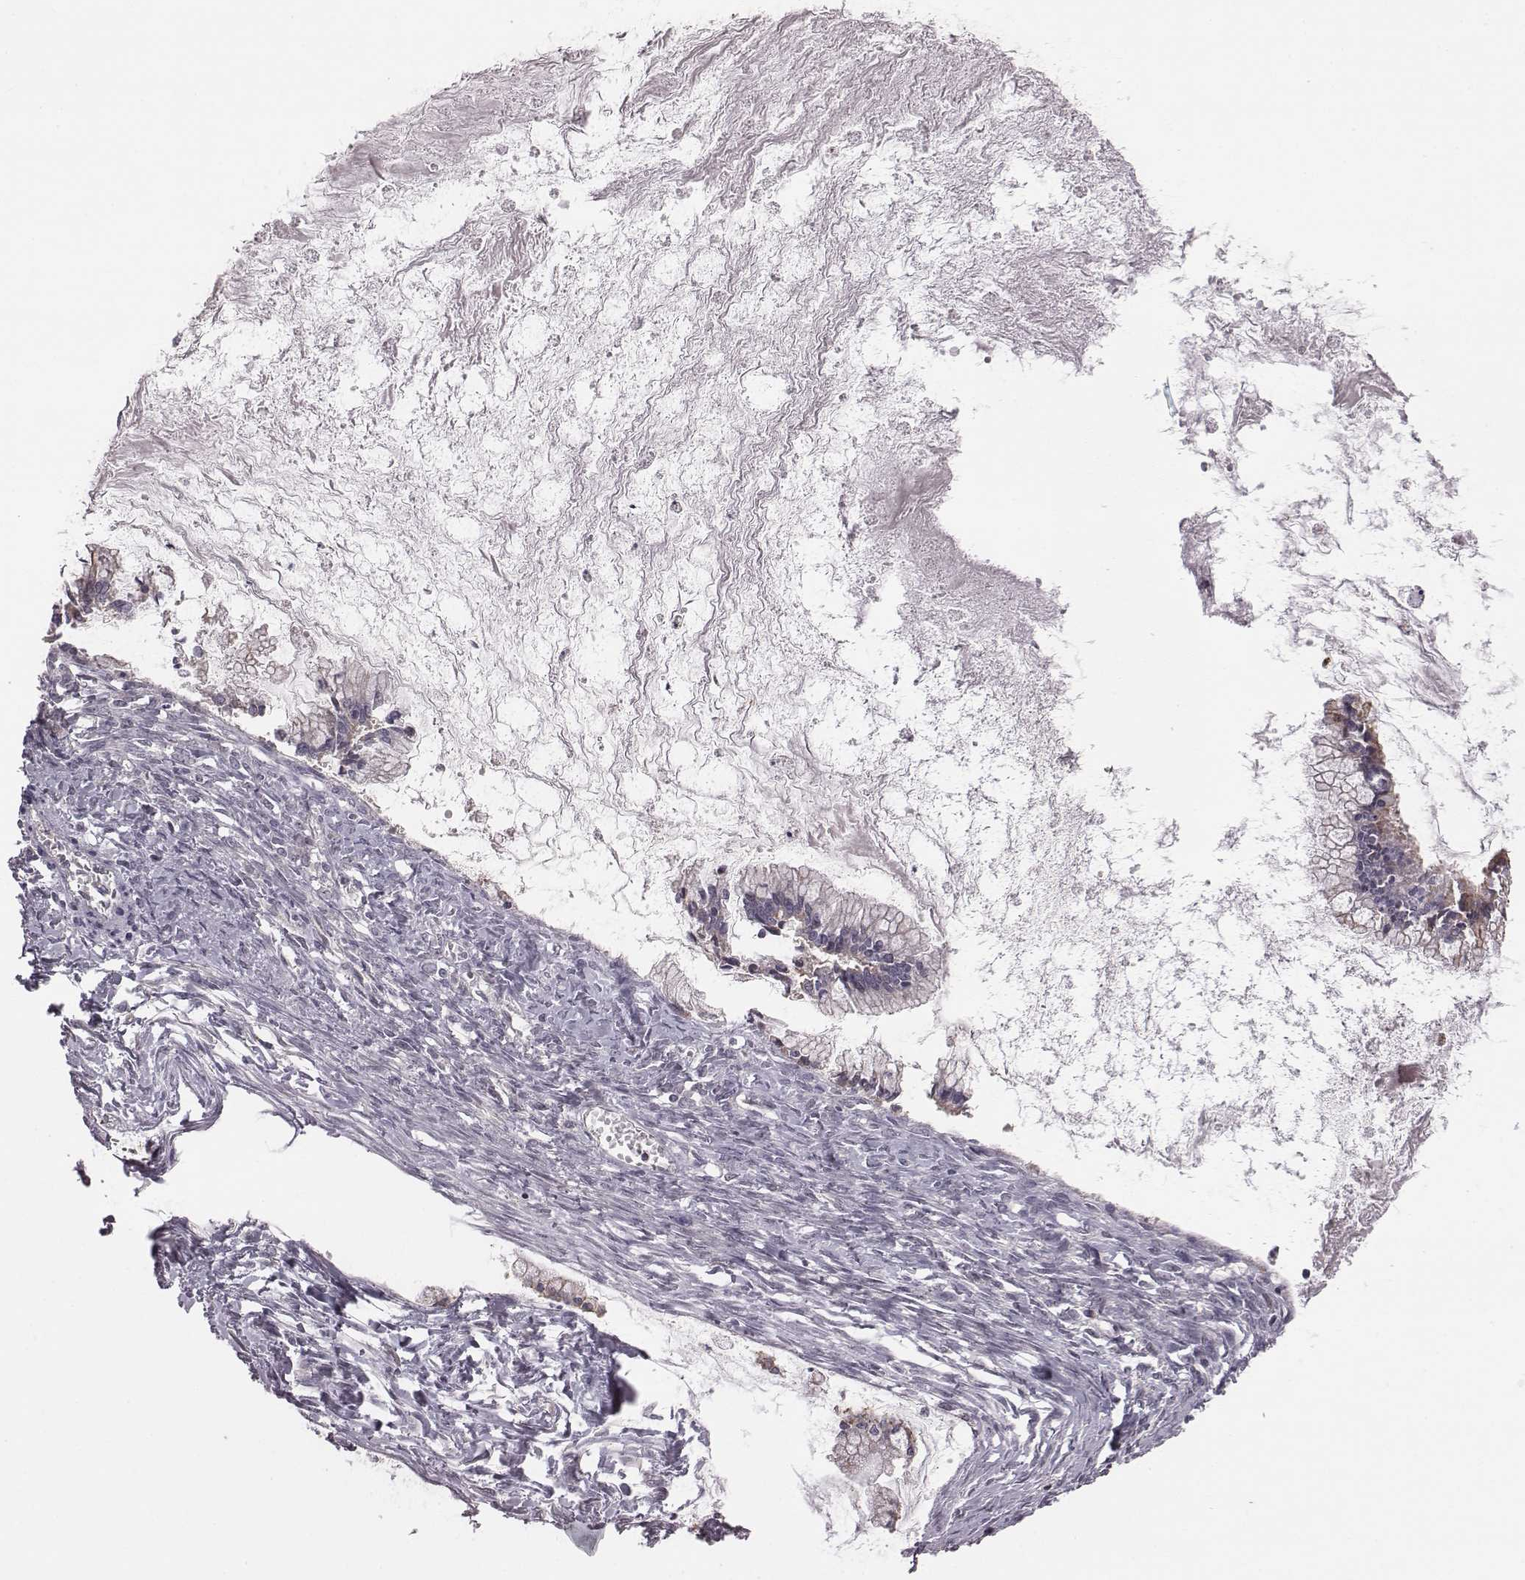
{"staining": {"intensity": "negative", "quantity": "none", "location": "none"}, "tissue": "ovarian cancer", "cell_type": "Tumor cells", "image_type": "cancer", "snomed": [{"axis": "morphology", "description": "Cystadenocarcinoma, mucinous, NOS"}, {"axis": "topography", "description": "Ovary"}], "caption": "Immunohistochemistry histopathology image of ovarian cancer stained for a protein (brown), which reveals no staining in tumor cells.", "gene": "BICDL1", "patient": {"sex": "female", "age": 67}}